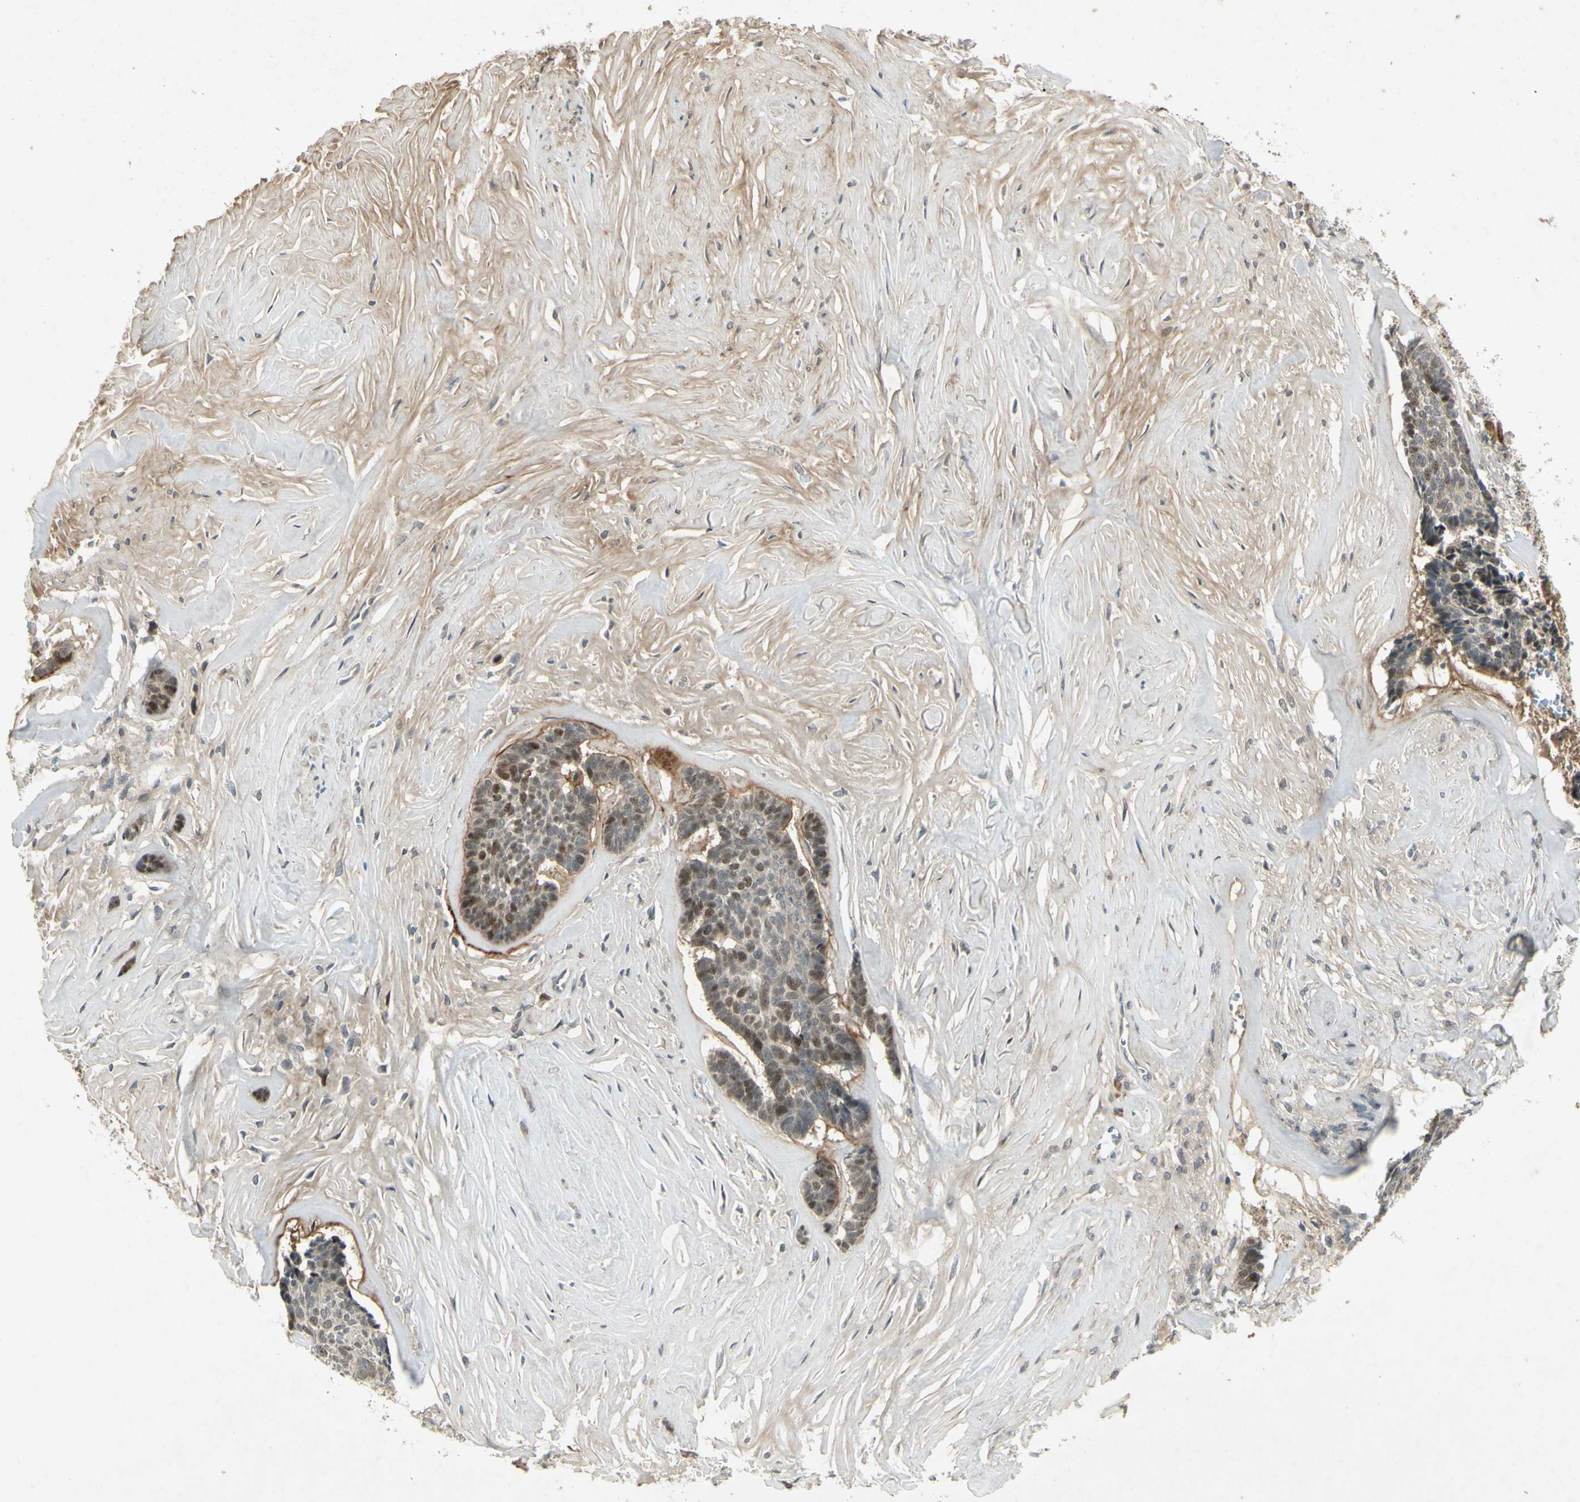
{"staining": {"intensity": "moderate", "quantity": "<25%", "location": "nuclear"}, "tissue": "skin cancer", "cell_type": "Tumor cells", "image_type": "cancer", "snomed": [{"axis": "morphology", "description": "Basal cell carcinoma"}, {"axis": "topography", "description": "Skin"}], "caption": "Moderate nuclear protein positivity is appreciated in approximately <25% of tumor cells in skin basal cell carcinoma.", "gene": "RAD18", "patient": {"sex": "male", "age": 84}}